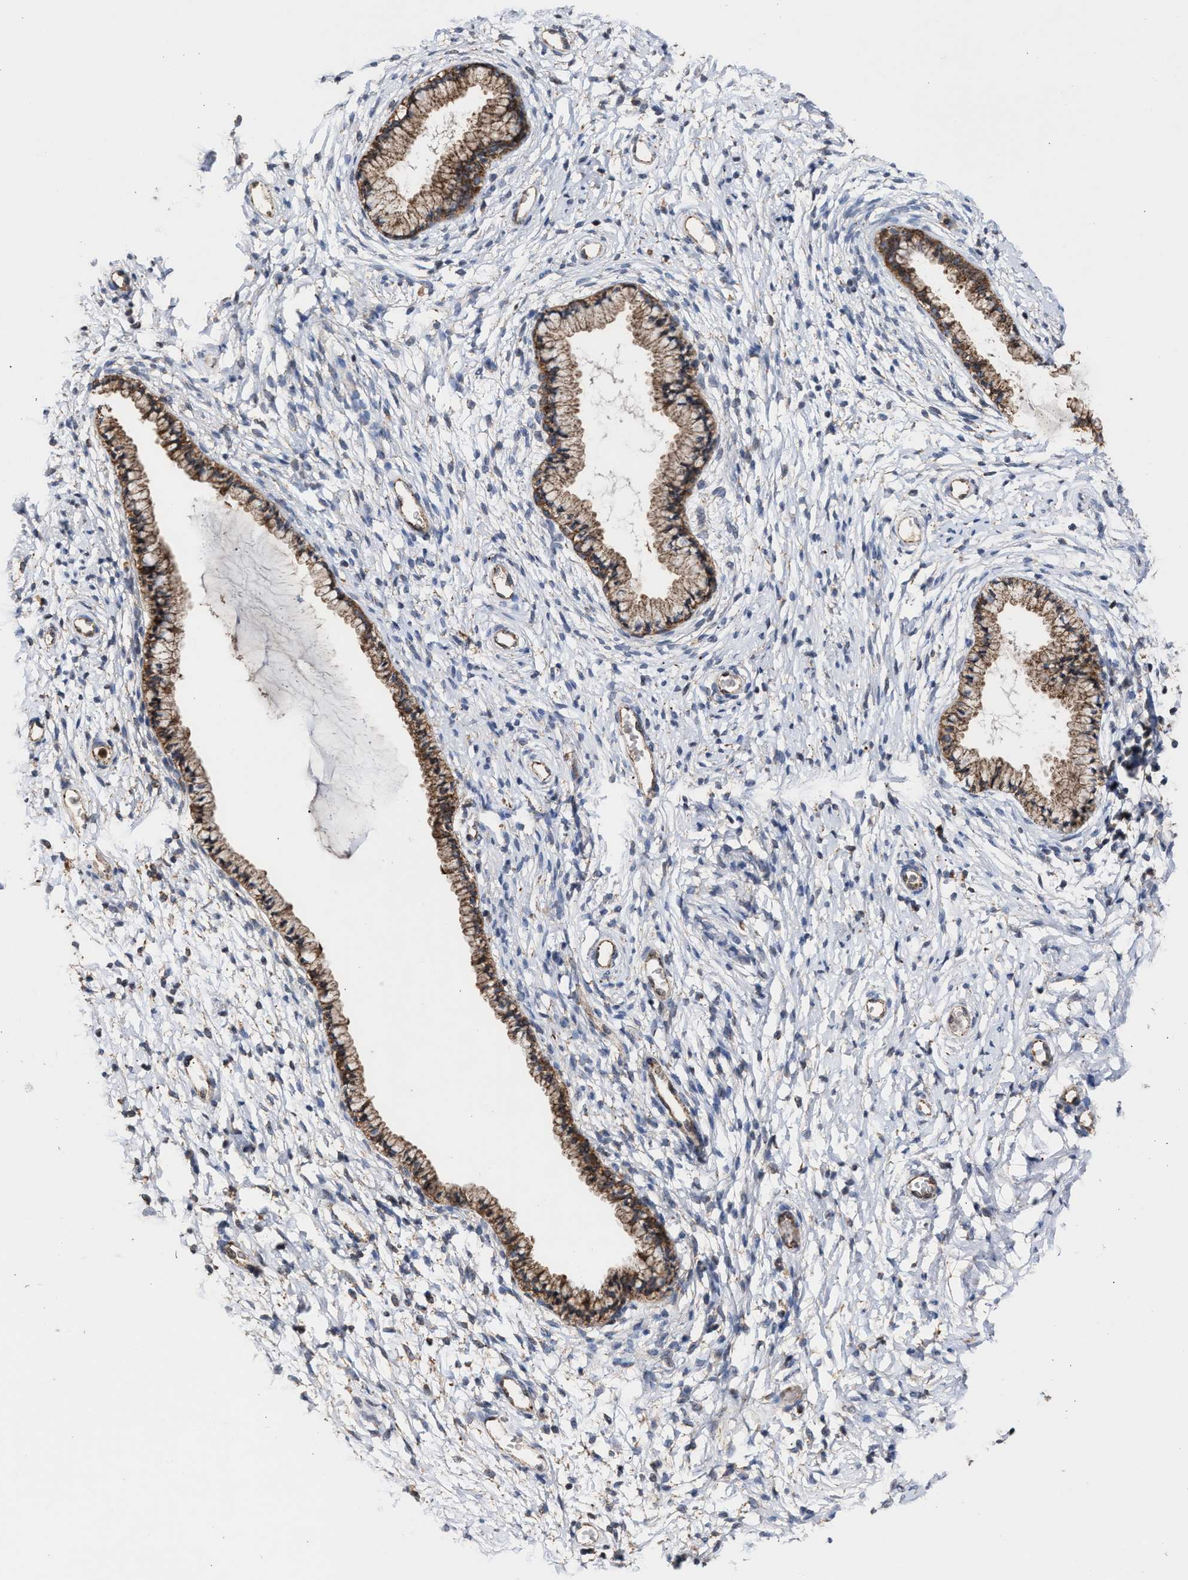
{"staining": {"intensity": "moderate", "quantity": ">75%", "location": "cytoplasmic/membranous"}, "tissue": "cervix", "cell_type": "Glandular cells", "image_type": "normal", "snomed": [{"axis": "morphology", "description": "Normal tissue, NOS"}, {"axis": "topography", "description": "Cervix"}], "caption": "About >75% of glandular cells in benign human cervix reveal moderate cytoplasmic/membranous protein expression as visualized by brown immunohistochemical staining.", "gene": "EXOSC2", "patient": {"sex": "female", "age": 72}}